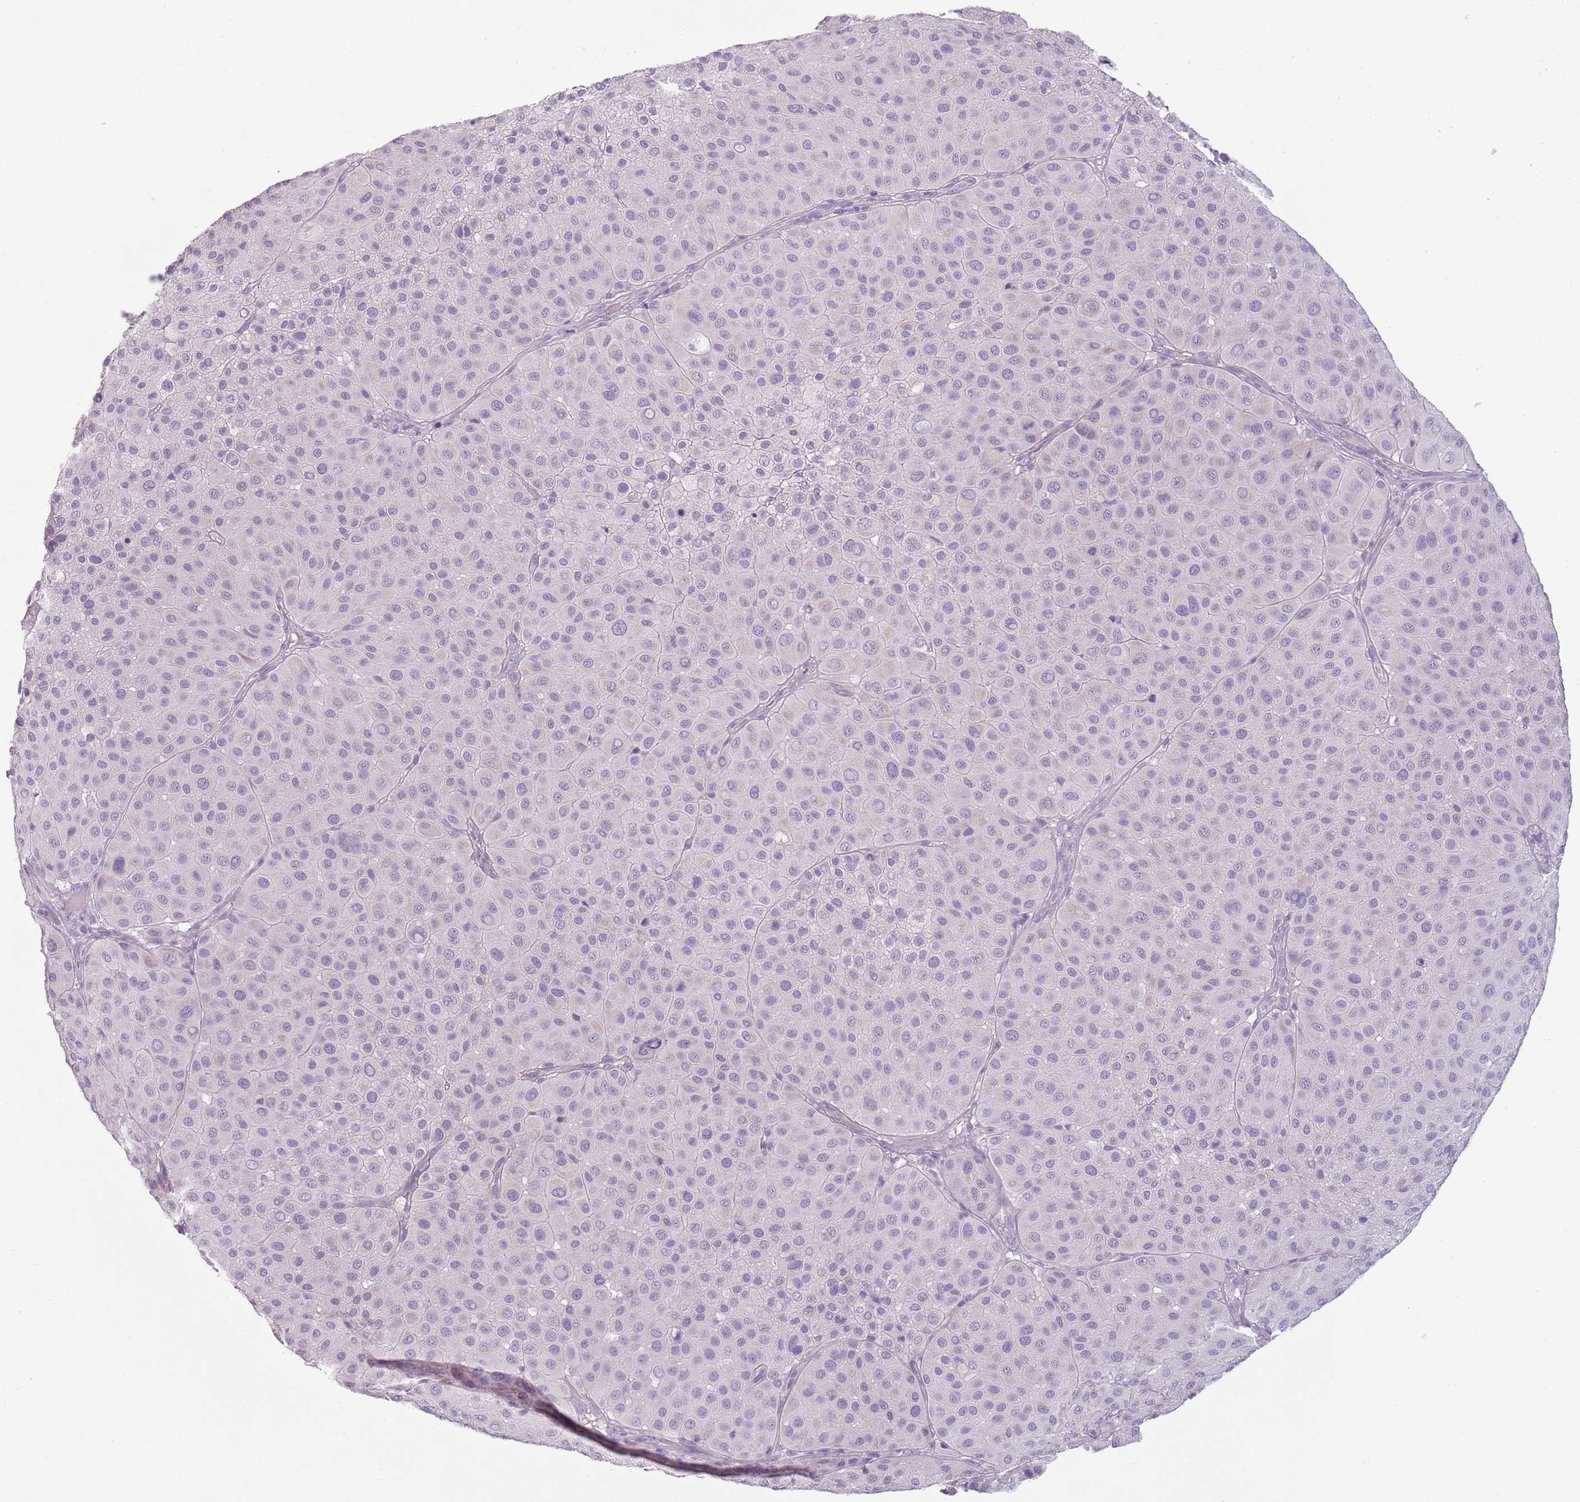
{"staining": {"intensity": "negative", "quantity": "none", "location": "none"}, "tissue": "melanoma", "cell_type": "Tumor cells", "image_type": "cancer", "snomed": [{"axis": "morphology", "description": "Malignant melanoma, Metastatic site"}, {"axis": "topography", "description": "Smooth muscle"}], "caption": "An image of malignant melanoma (metastatic site) stained for a protein exhibits no brown staining in tumor cells.", "gene": "MEGF8", "patient": {"sex": "male", "age": 41}}